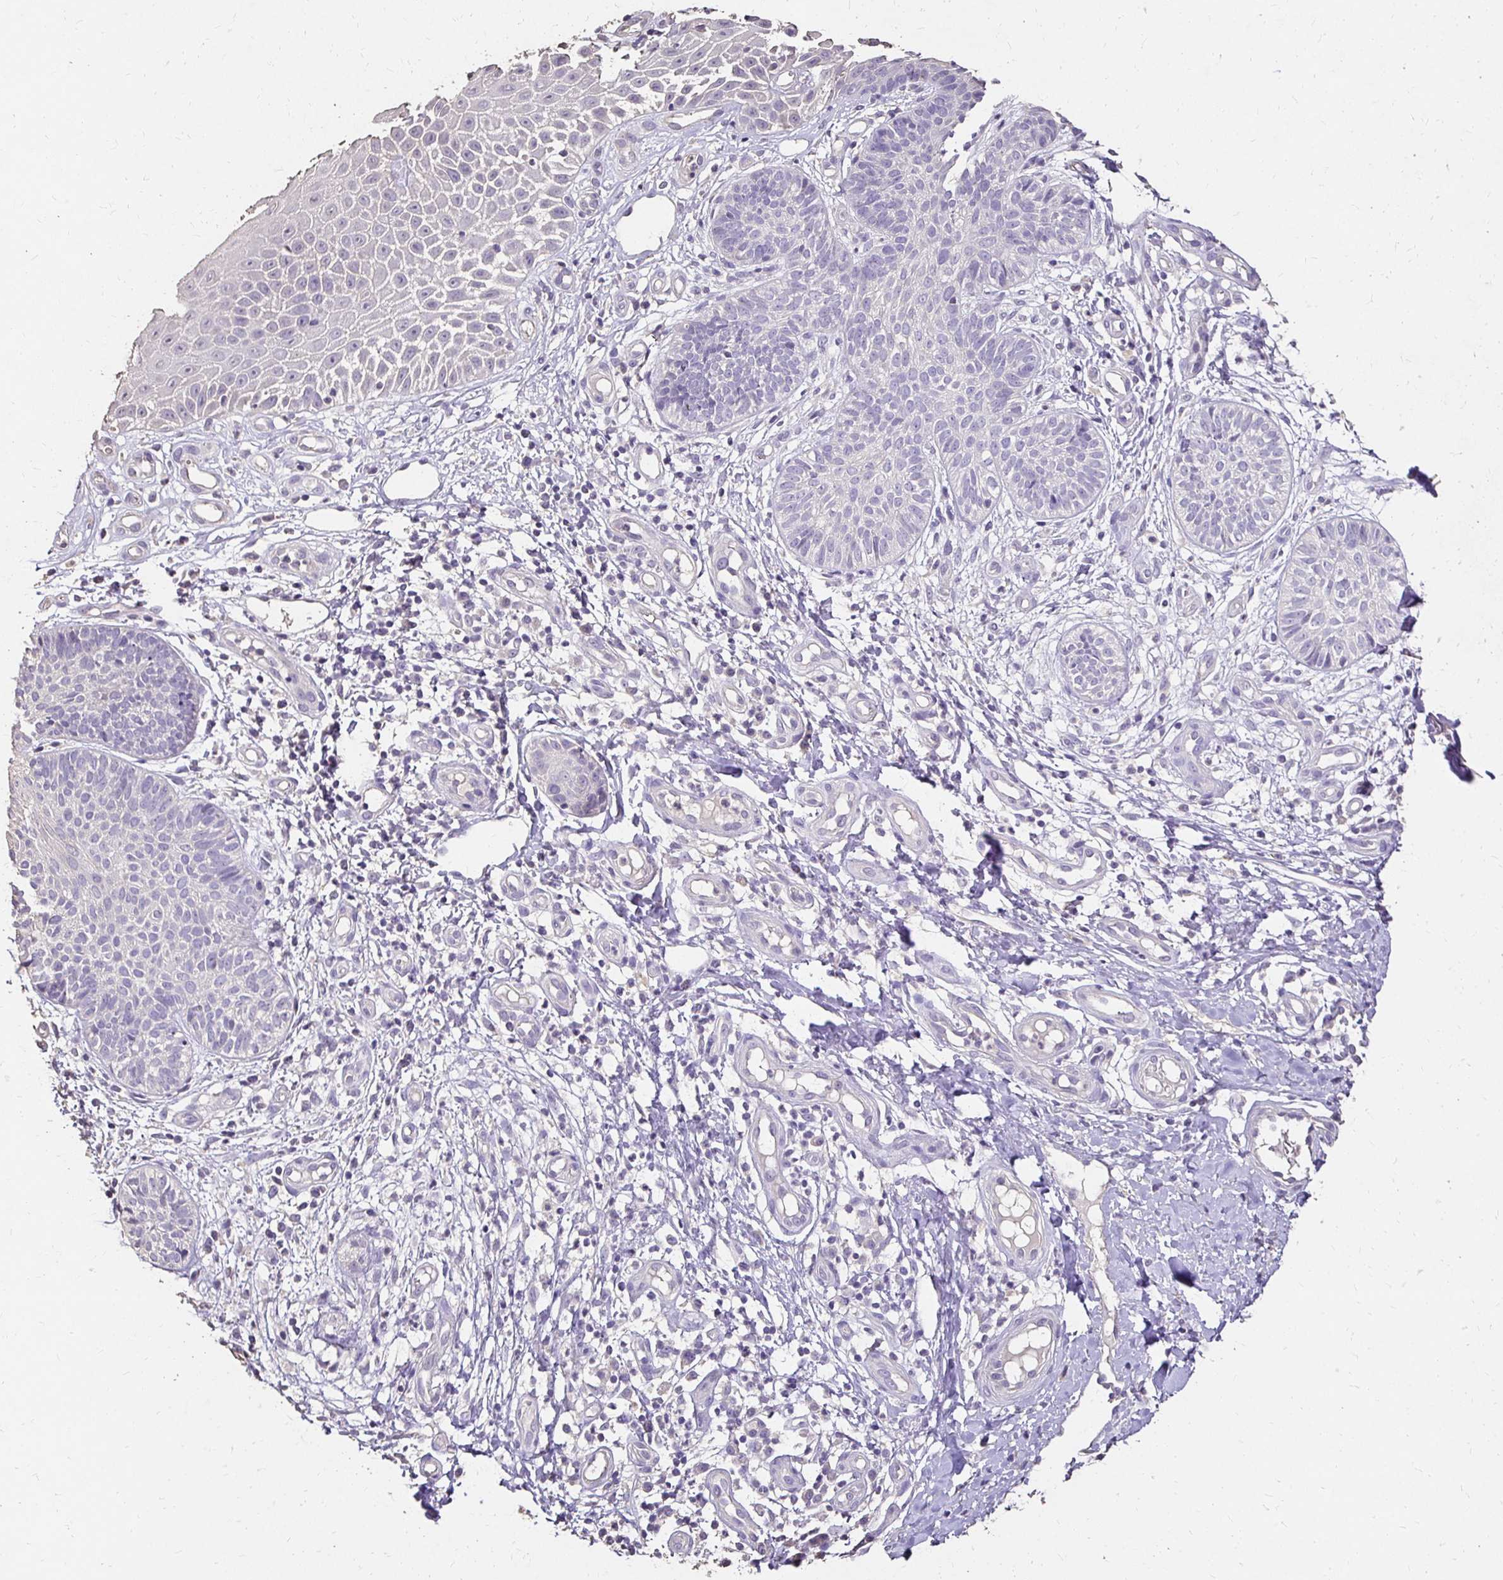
{"staining": {"intensity": "negative", "quantity": "none", "location": "none"}, "tissue": "skin cancer", "cell_type": "Tumor cells", "image_type": "cancer", "snomed": [{"axis": "morphology", "description": "Basal cell carcinoma"}, {"axis": "topography", "description": "Skin"}, {"axis": "topography", "description": "Skin of leg"}], "caption": "High power microscopy photomicrograph of an immunohistochemistry (IHC) photomicrograph of skin cancer (basal cell carcinoma), revealing no significant expression in tumor cells.", "gene": "UGT1A6", "patient": {"sex": "female", "age": 87}}